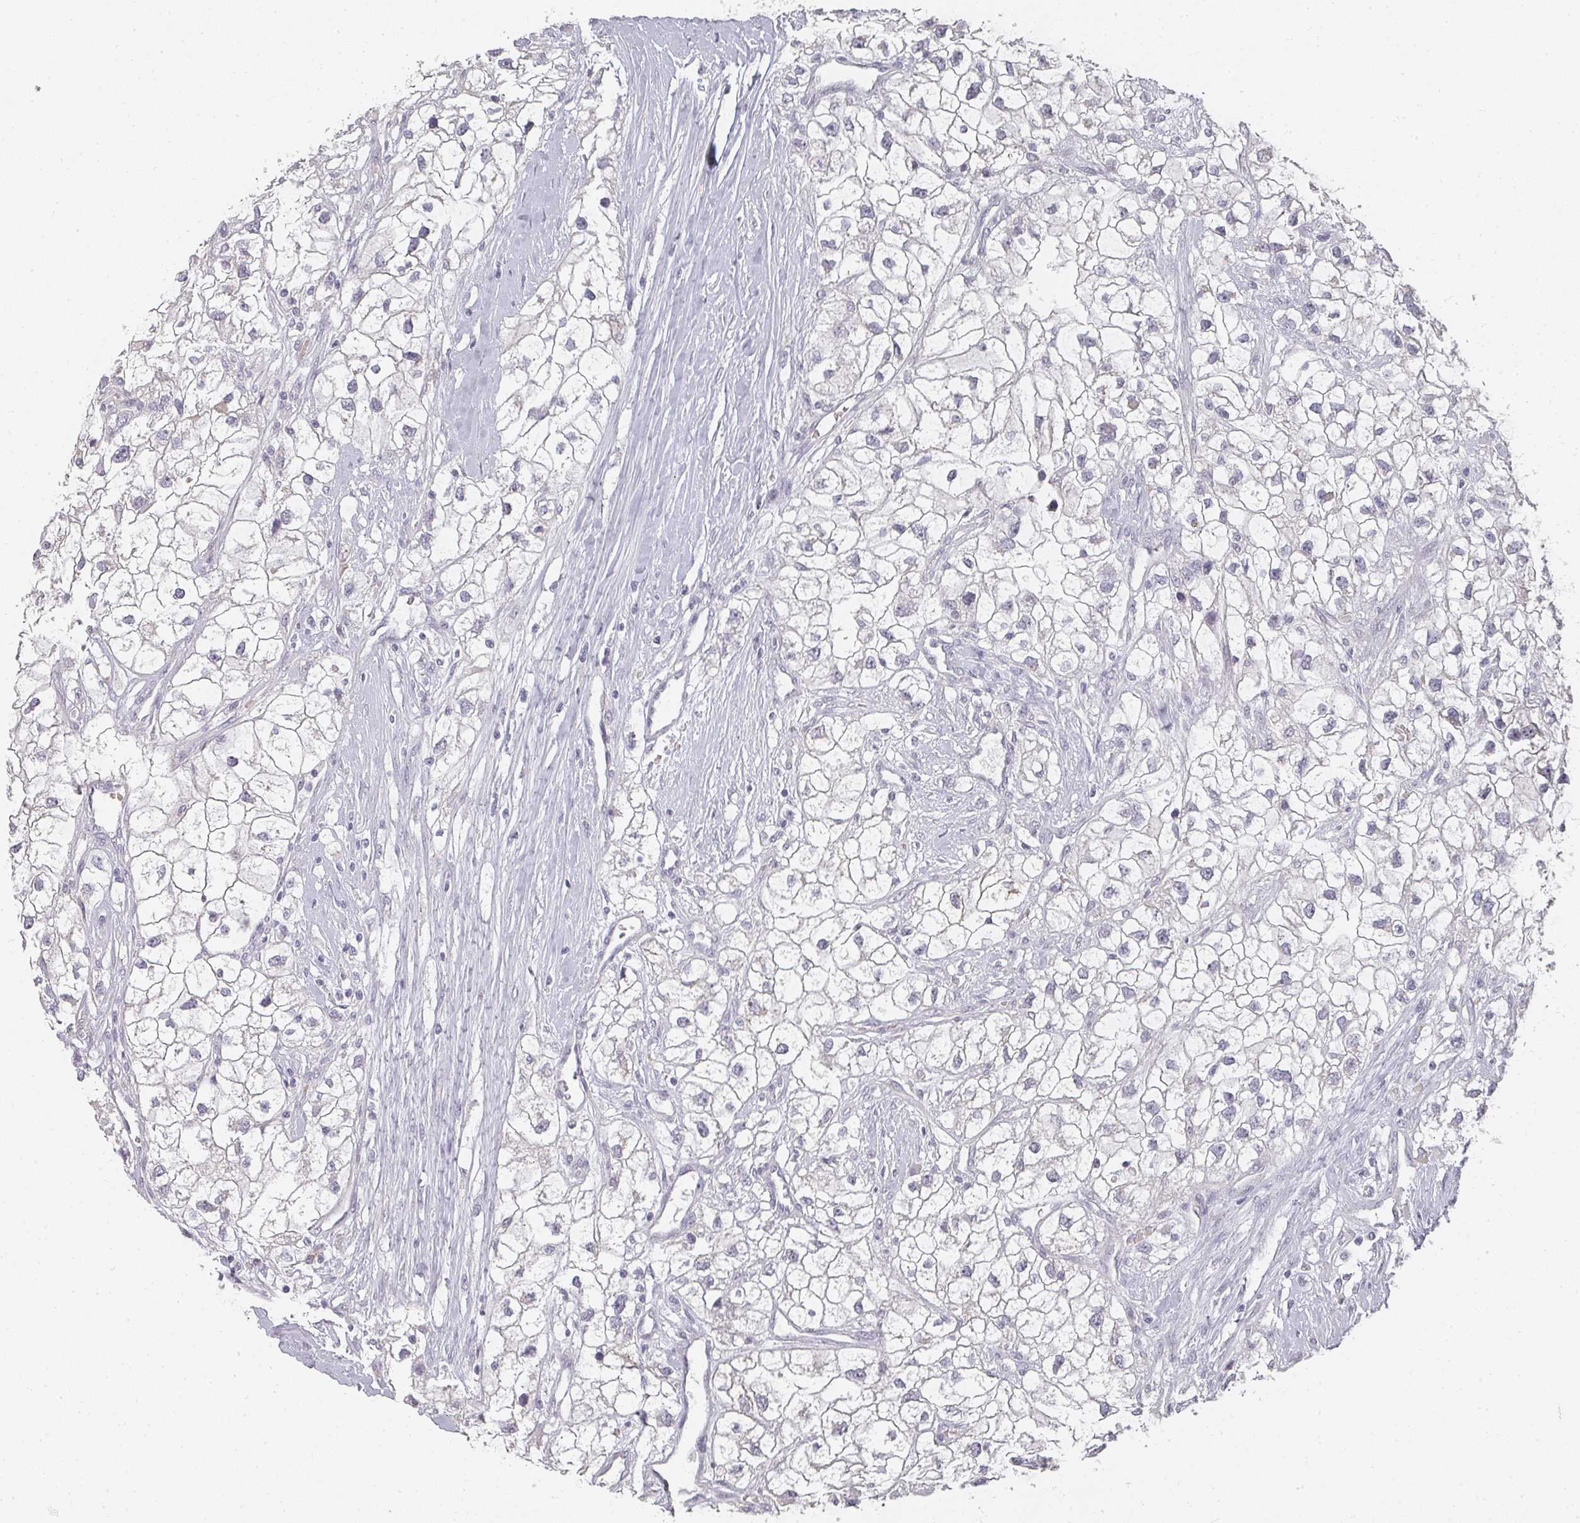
{"staining": {"intensity": "negative", "quantity": "none", "location": "none"}, "tissue": "renal cancer", "cell_type": "Tumor cells", "image_type": "cancer", "snomed": [{"axis": "morphology", "description": "Adenocarcinoma, NOS"}, {"axis": "topography", "description": "Kidney"}], "caption": "Tumor cells show no significant protein expression in renal cancer. The staining was performed using DAB (3,3'-diaminobenzidine) to visualize the protein expression in brown, while the nuclei were stained in blue with hematoxylin (Magnification: 20x).", "gene": "SHISA2", "patient": {"sex": "male", "age": 59}}